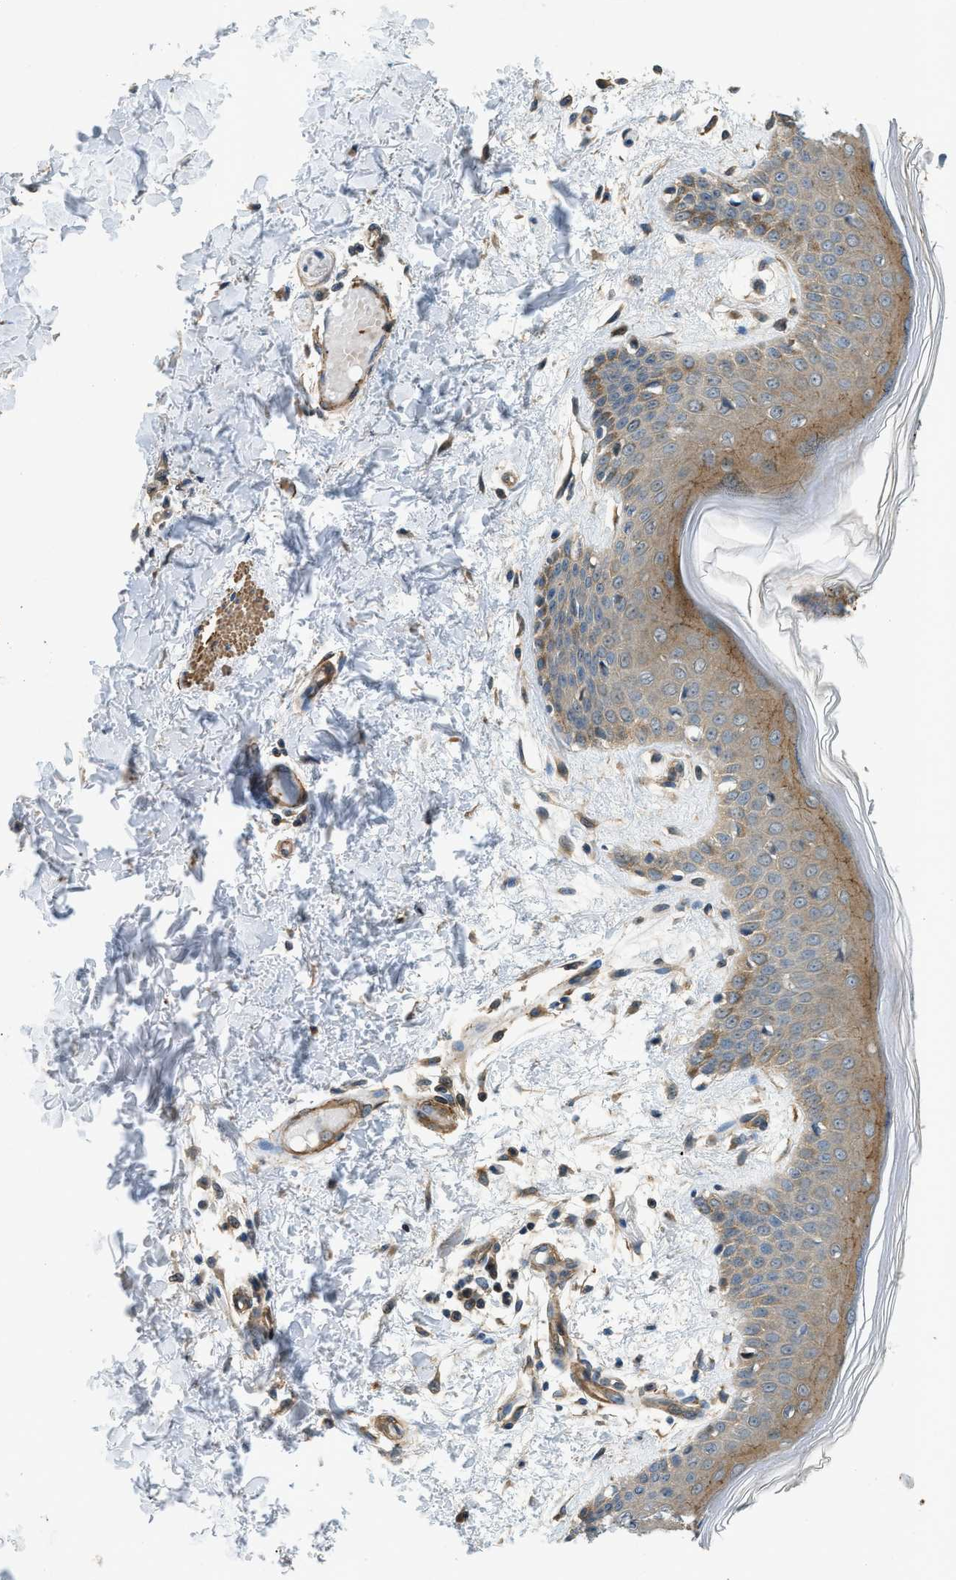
{"staining": {"intensity": "moderate", "quantity": ">75%", "location": "cytoplasmic/membranous"}, "tissue": "skin", "cell_type": "Fibroblasts", "image_type": "normal", "snomed": [{"axis": "morphology", "description": "Normal tissue, NOS"}, {"axis": "topography", "description": "Skin"}], "caption": "Immunohistochemical staining of unremarkable skin shows moderate cytoplasmic/membranous protein staining in approximately >75% of fibroblasts. (Stains: DAB (3,3'-diaminobenzidine) in brown, nuclei in blue, Microscopy: brightfield microscopy at high magnification).", "gene": "CGN", "patient": {"sex": "male", "age": 53}}